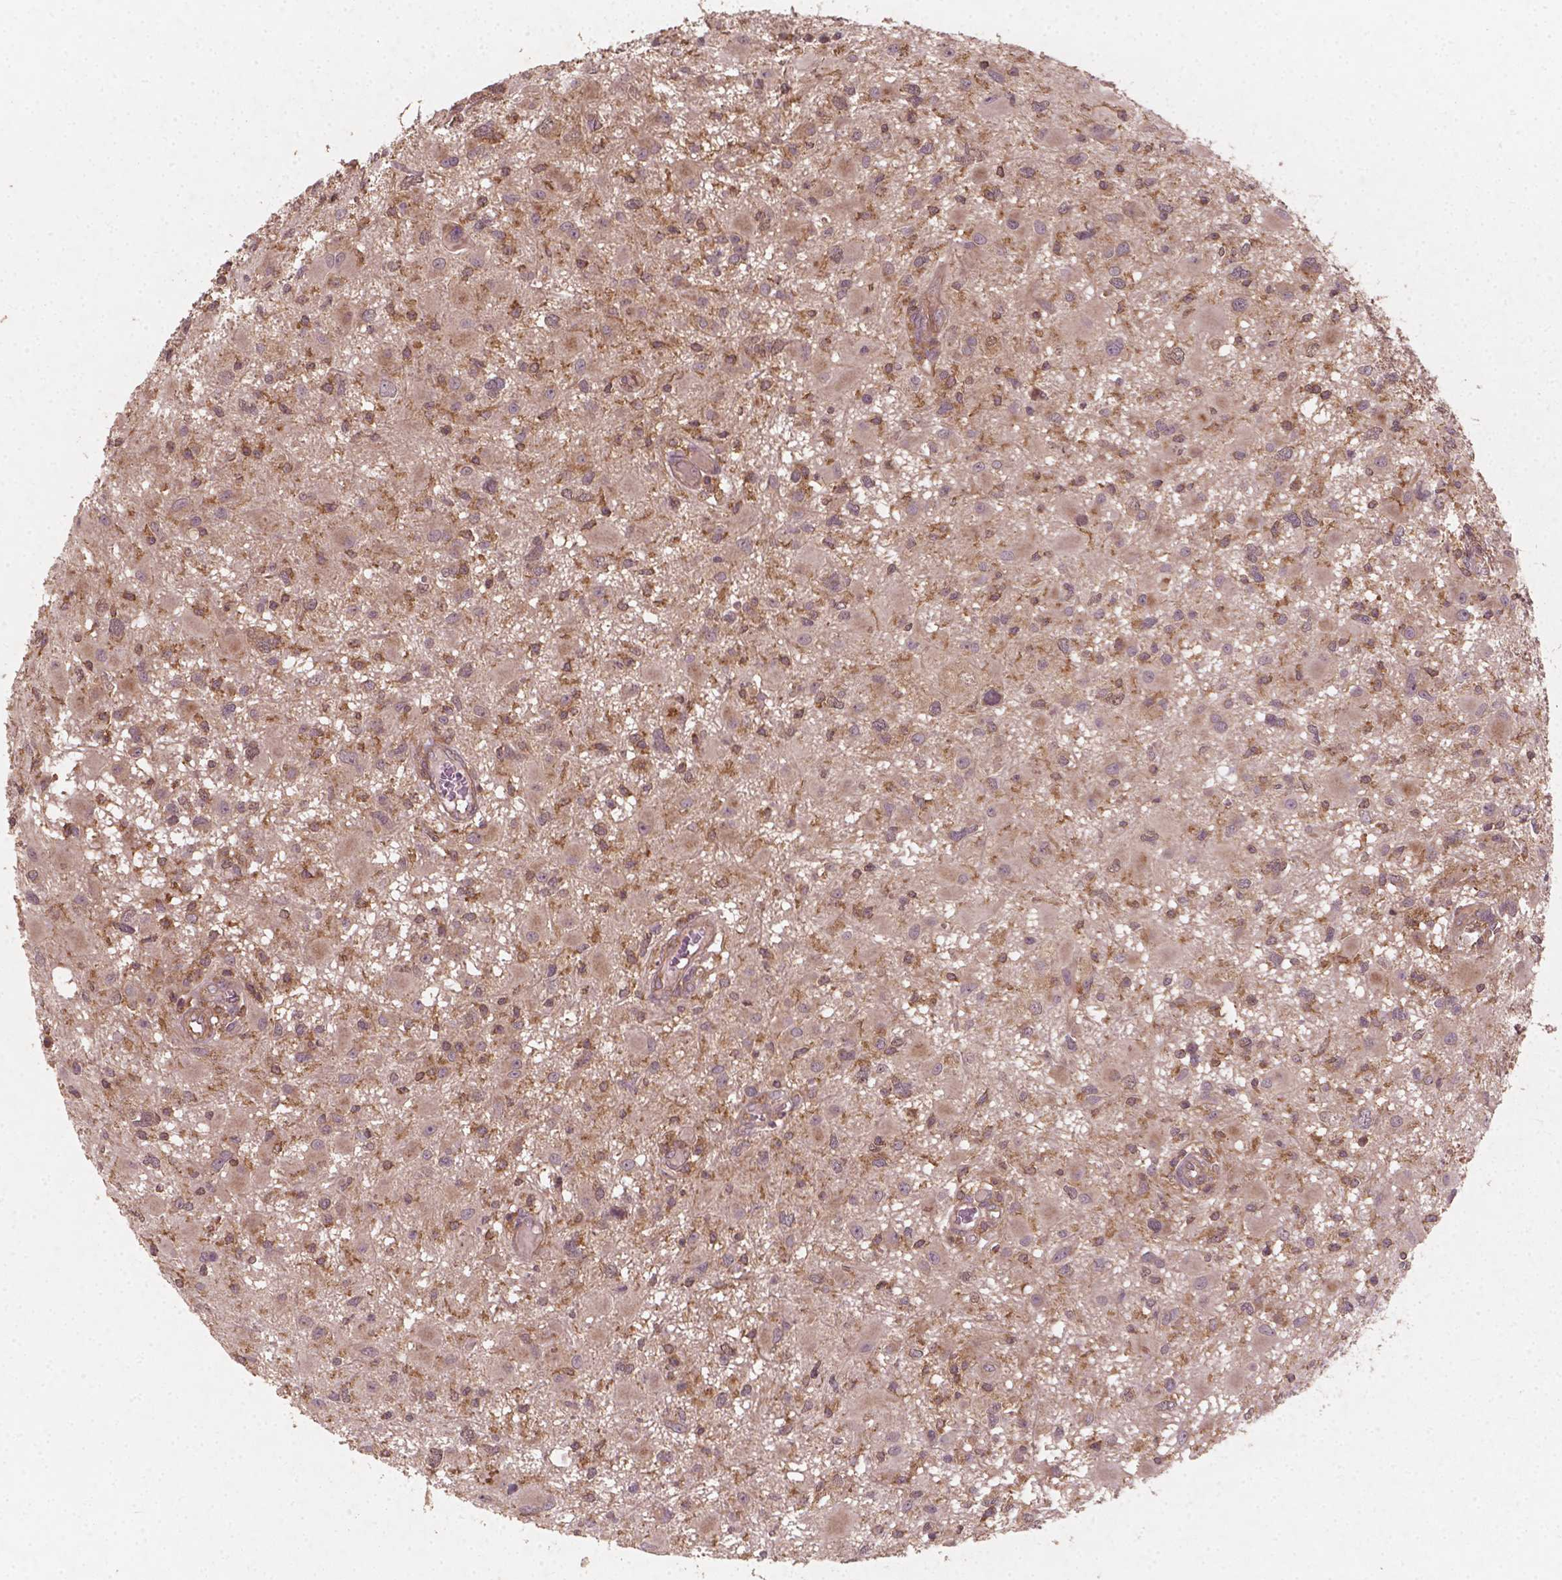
{"staining": {"intensity": "moderate", "quantity": "<25%", "location": "cytoplasmic/membranous"}, "tissue": "glioma", "cell_type": "Tumor cells", "image_type": "cancer", "snomed": [{"axis": "morphology", "description": "Glioma, malignant, High grade"}, {"axis": "topography", "description": "Brain"}], "caption": "Tumor cells exhibit low levels of moderate cytoplasmic/membranous expression in approximately <25% of cells in human malignant glioma (high-grade).", "gene": "CYFIP2", "patient": {"sex": "male", "age": 54}}